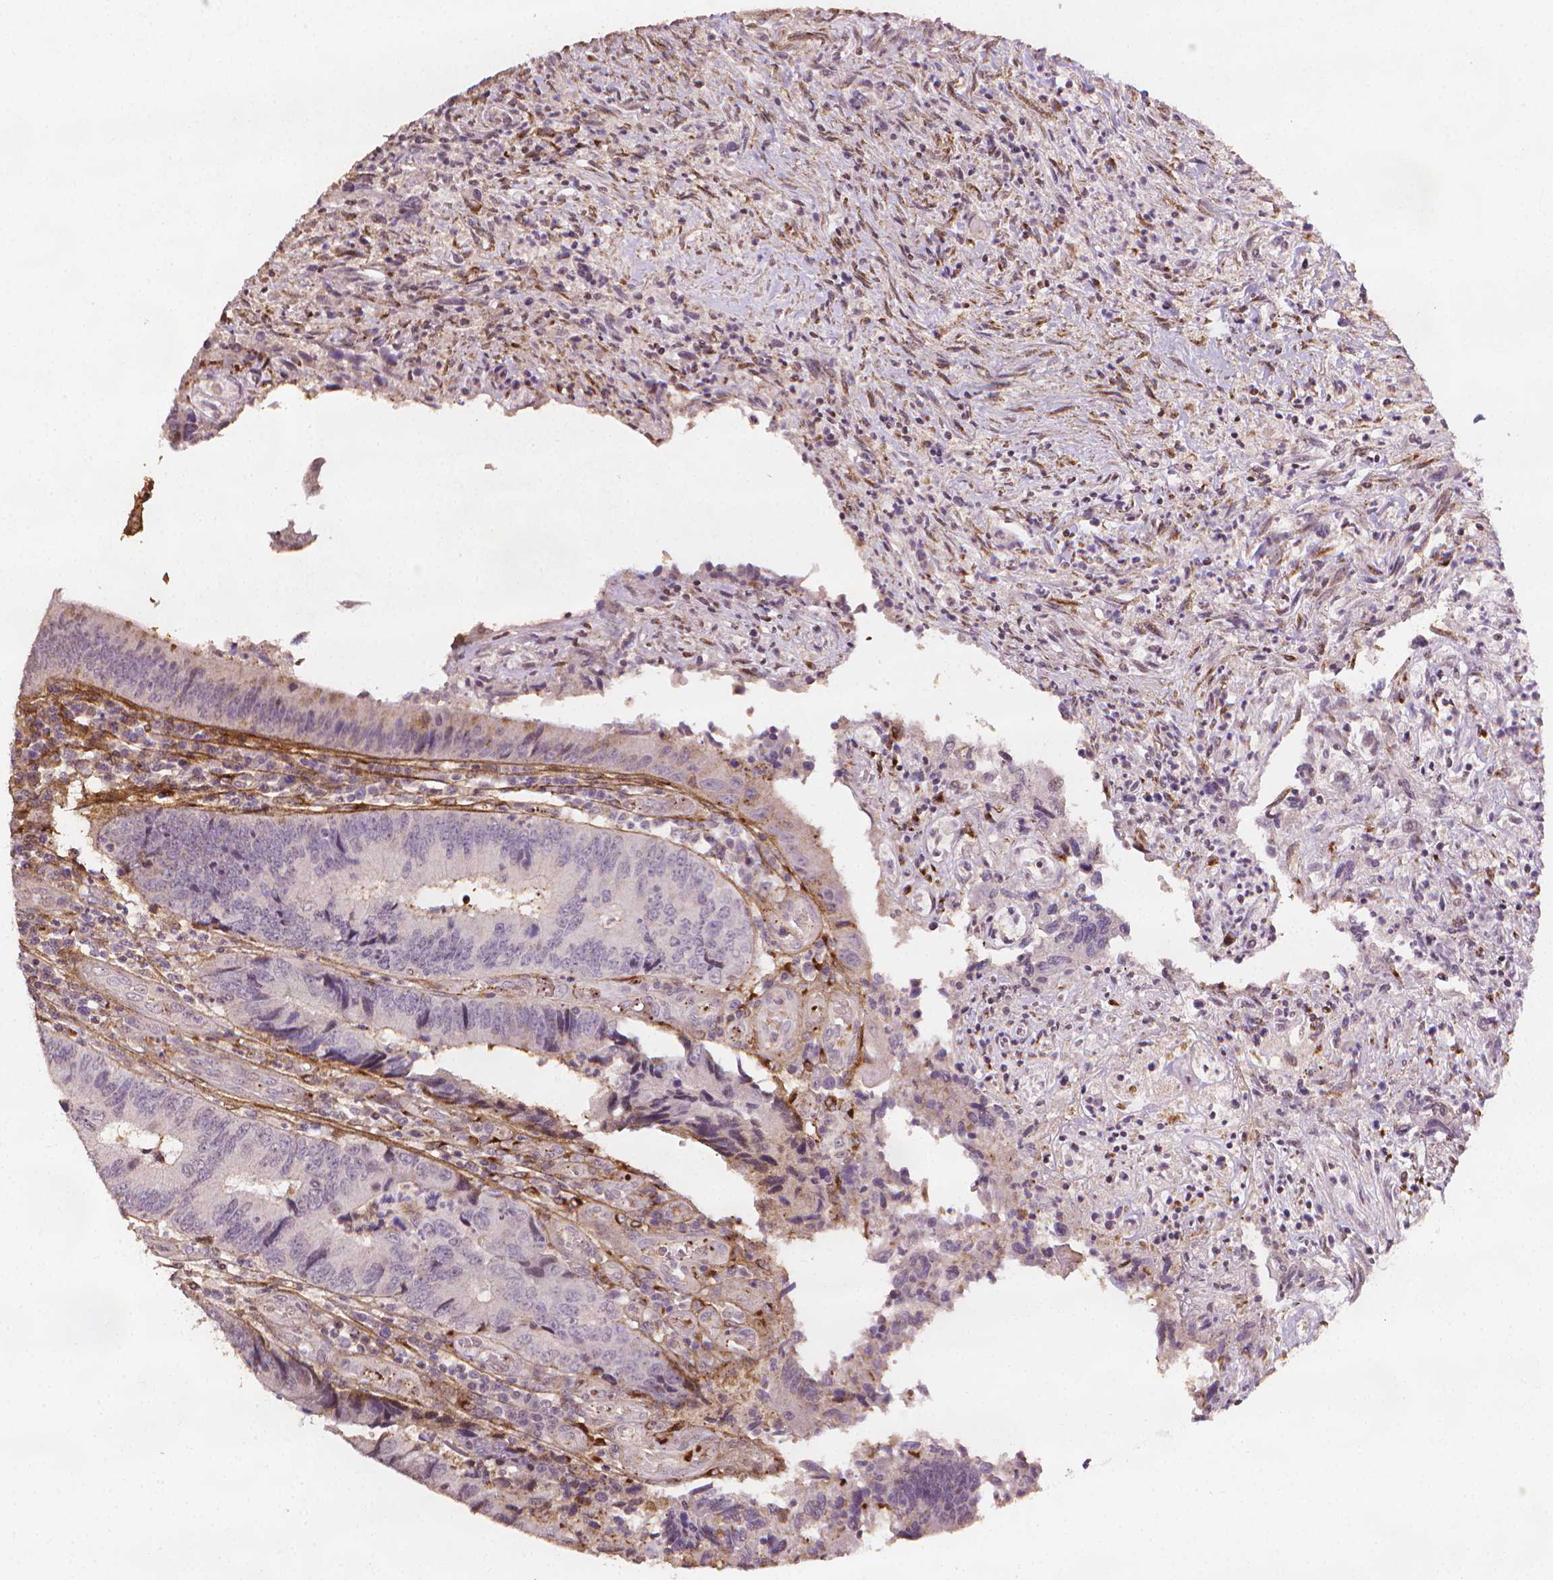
{"staining": {"intensity": "moderate", "quantity": "<25%", "location": "cytoplasmic/membranous"}, "tissue": "colorectal cancer", "cell_type": "Tumor cells", "image_type": "cancer", "snomed": [{"axis": "morphology", "description": "Adenocarcinoma, NOS"}, {"axis": "topography", "description": "Colon"}], "caption": "The immunohistochemical stain shows moderate cytoplasmic/membranous positivity in tumor cells of adenocarcinoma (colorectal) tissue. The protein is stained brown, and the nuclei are stained in blue (DAB (3,3'-diaminobenzidine) IHC with brightfield microscopy, high magnification).", "gene": "DCN", "patient": {"sex": "female", "age": 67}}